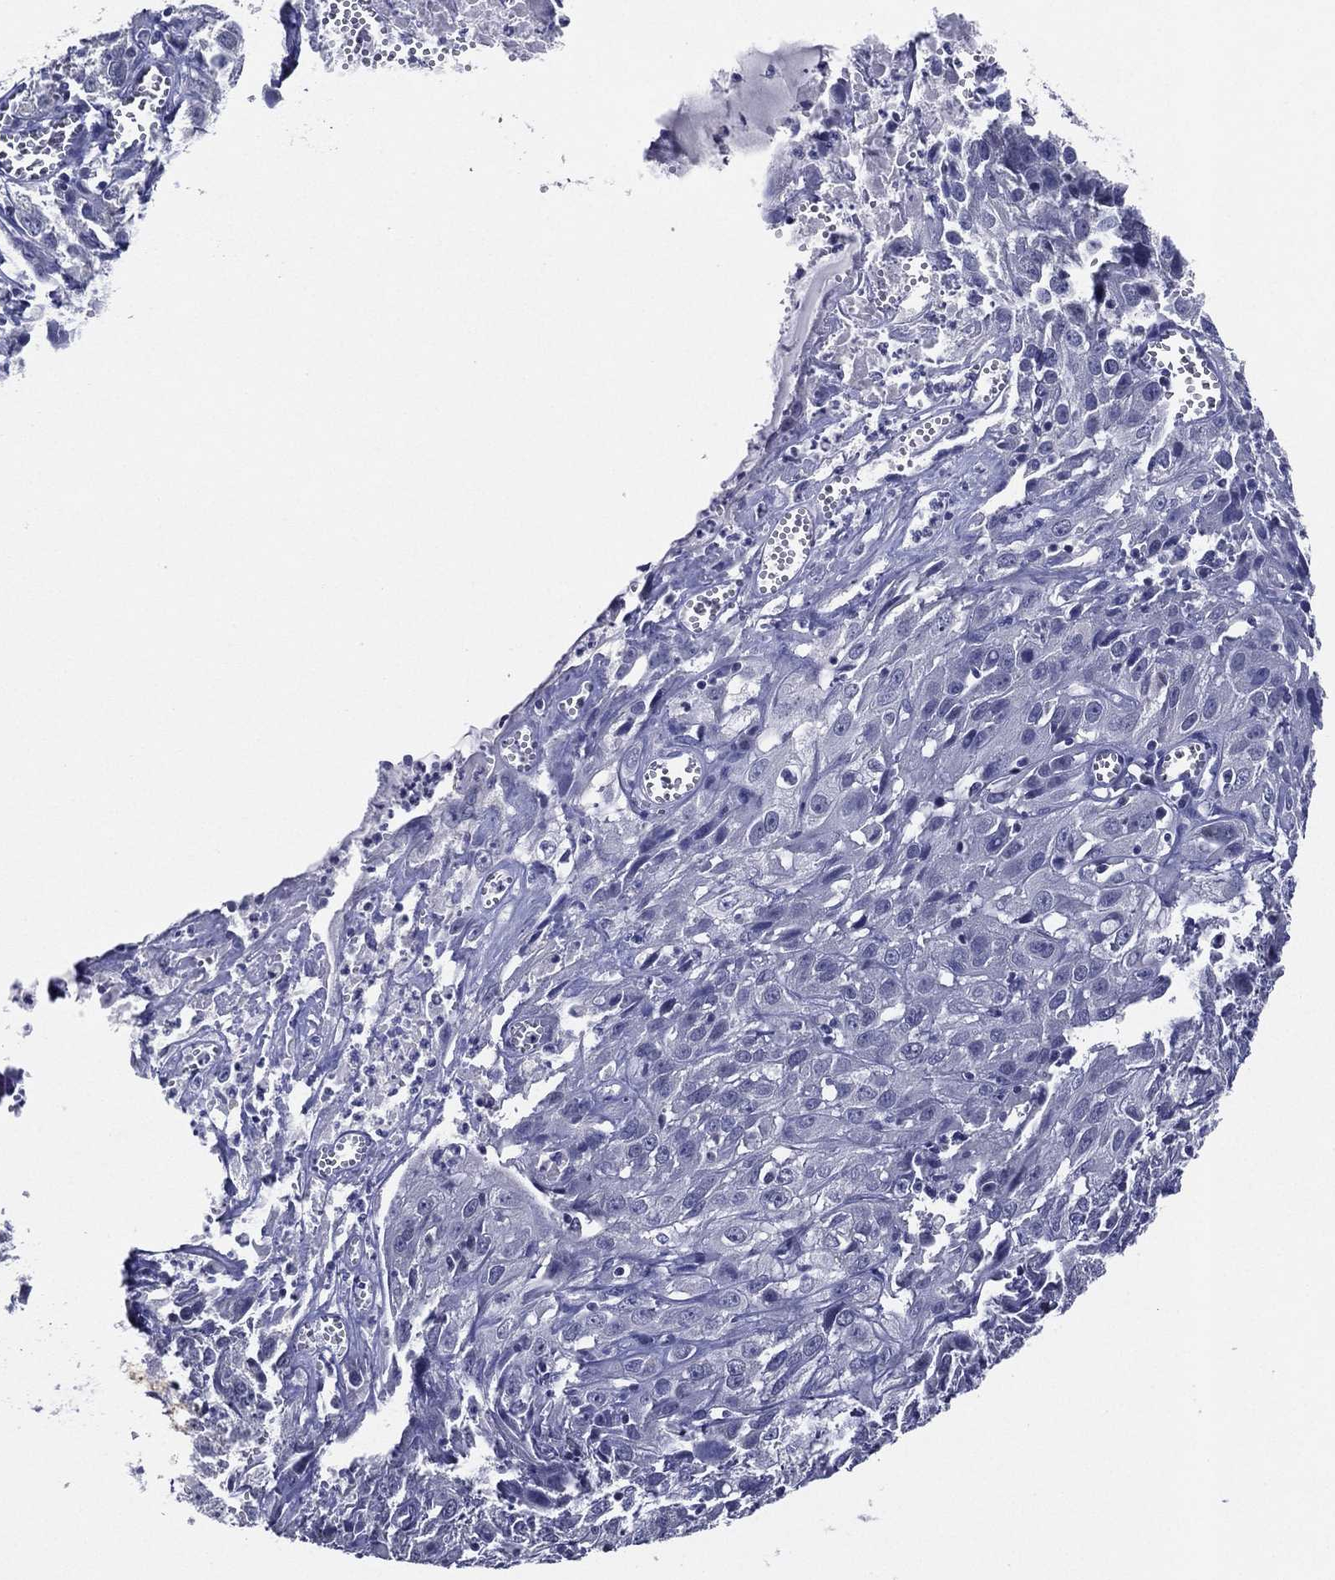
{"staining": {"intensity": "negative", "quantity": "none", "location": "none"}, "tissue": "cervical cancer", "cell_type": "Tumor cells", "image_type": "cancer", "snomed": [{"axis": "morphology", "description": "Squamous cell carcinoma, NOS"}, {"axis": "topography", "description": "Cervix"}], "caption": "Tumor cells show no significant expression in cervical cancer (squamous cell carcinoma). (Immunohistochemistry (ihc), brightfield microscopy, high magnification).", "gene": "SLC13A4", "patient": {"sex": "female", "age": 32}}